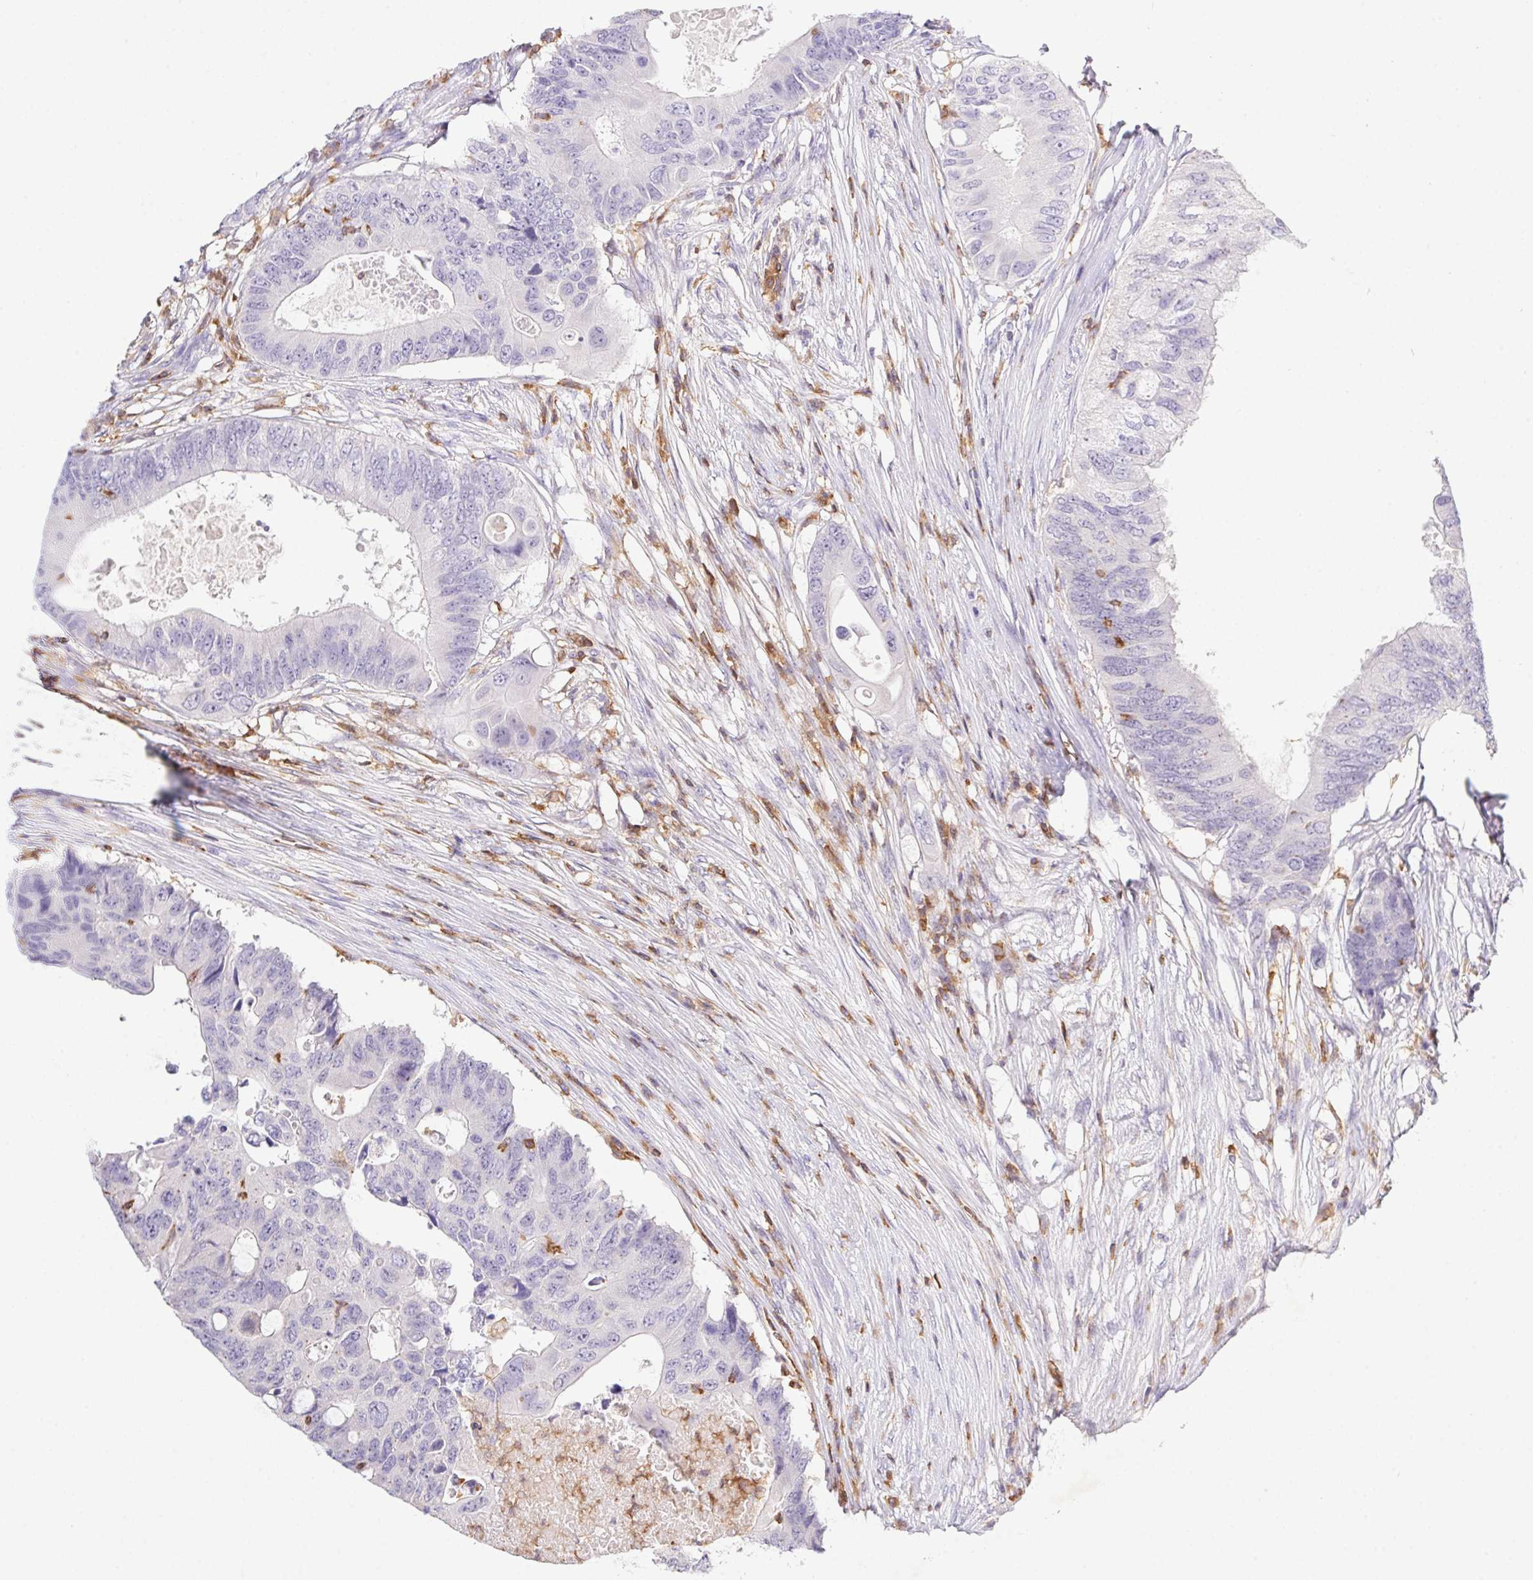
{"staining": {"intensity": "negative", "quantity": "none", "location": "none"}, "tissue": "colorectal cancer", "cell_type": "Tumor cells", "image_type": "cancer", "snomed": [{"axis": "morphology", "description": "Adenocarcinoma, NOS"}, {"axis": "topography", "description": "Colon"}], "caption": "Immunohistochemical staining of human colorectal cancer reveals no significant staining in tumor cells.", "gene": "APBB1IP", "patient": {"sex": "male", "age": 71}}